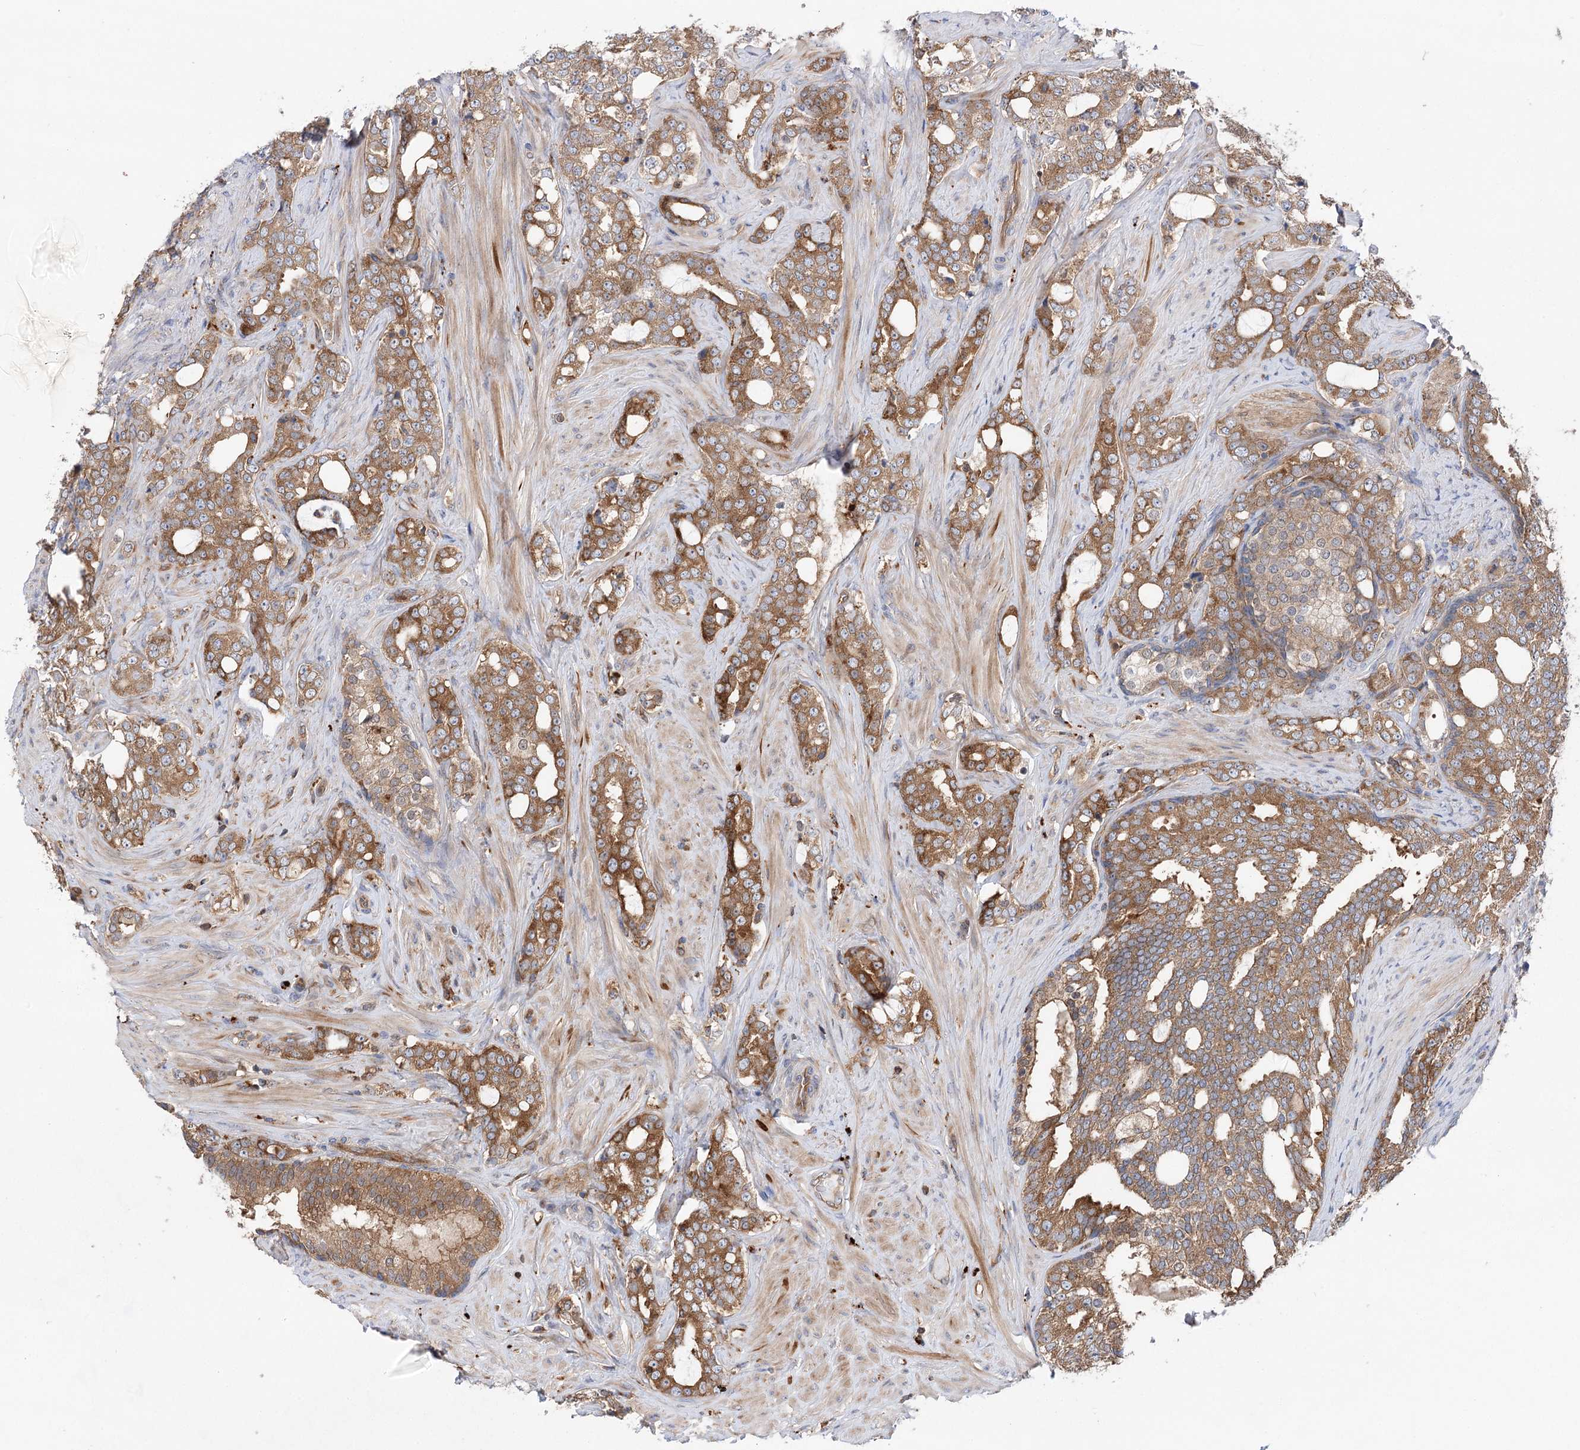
{"staining": {"intensity": "moderate", "quantity": ">75%", "location": "cytoplasmic/membranous"}, "tissue": "prostate cancer", "cell_type": "Tumor cells", "image_type": "cancer", "snomed": [{"axis": "morphology", "description": "Adenocarcinoma, High grade"}, {"axis": "topography", "description": "Prostate"}], "caption": "The immunohistochemical stain shows moderate cytoplasmic/membranous positivity in tumor cells of adenocarcinoma (high-grade) (prostate) tissue.", "gene": "VPS37B", "patient": {"sex": "male", "age": 64}}